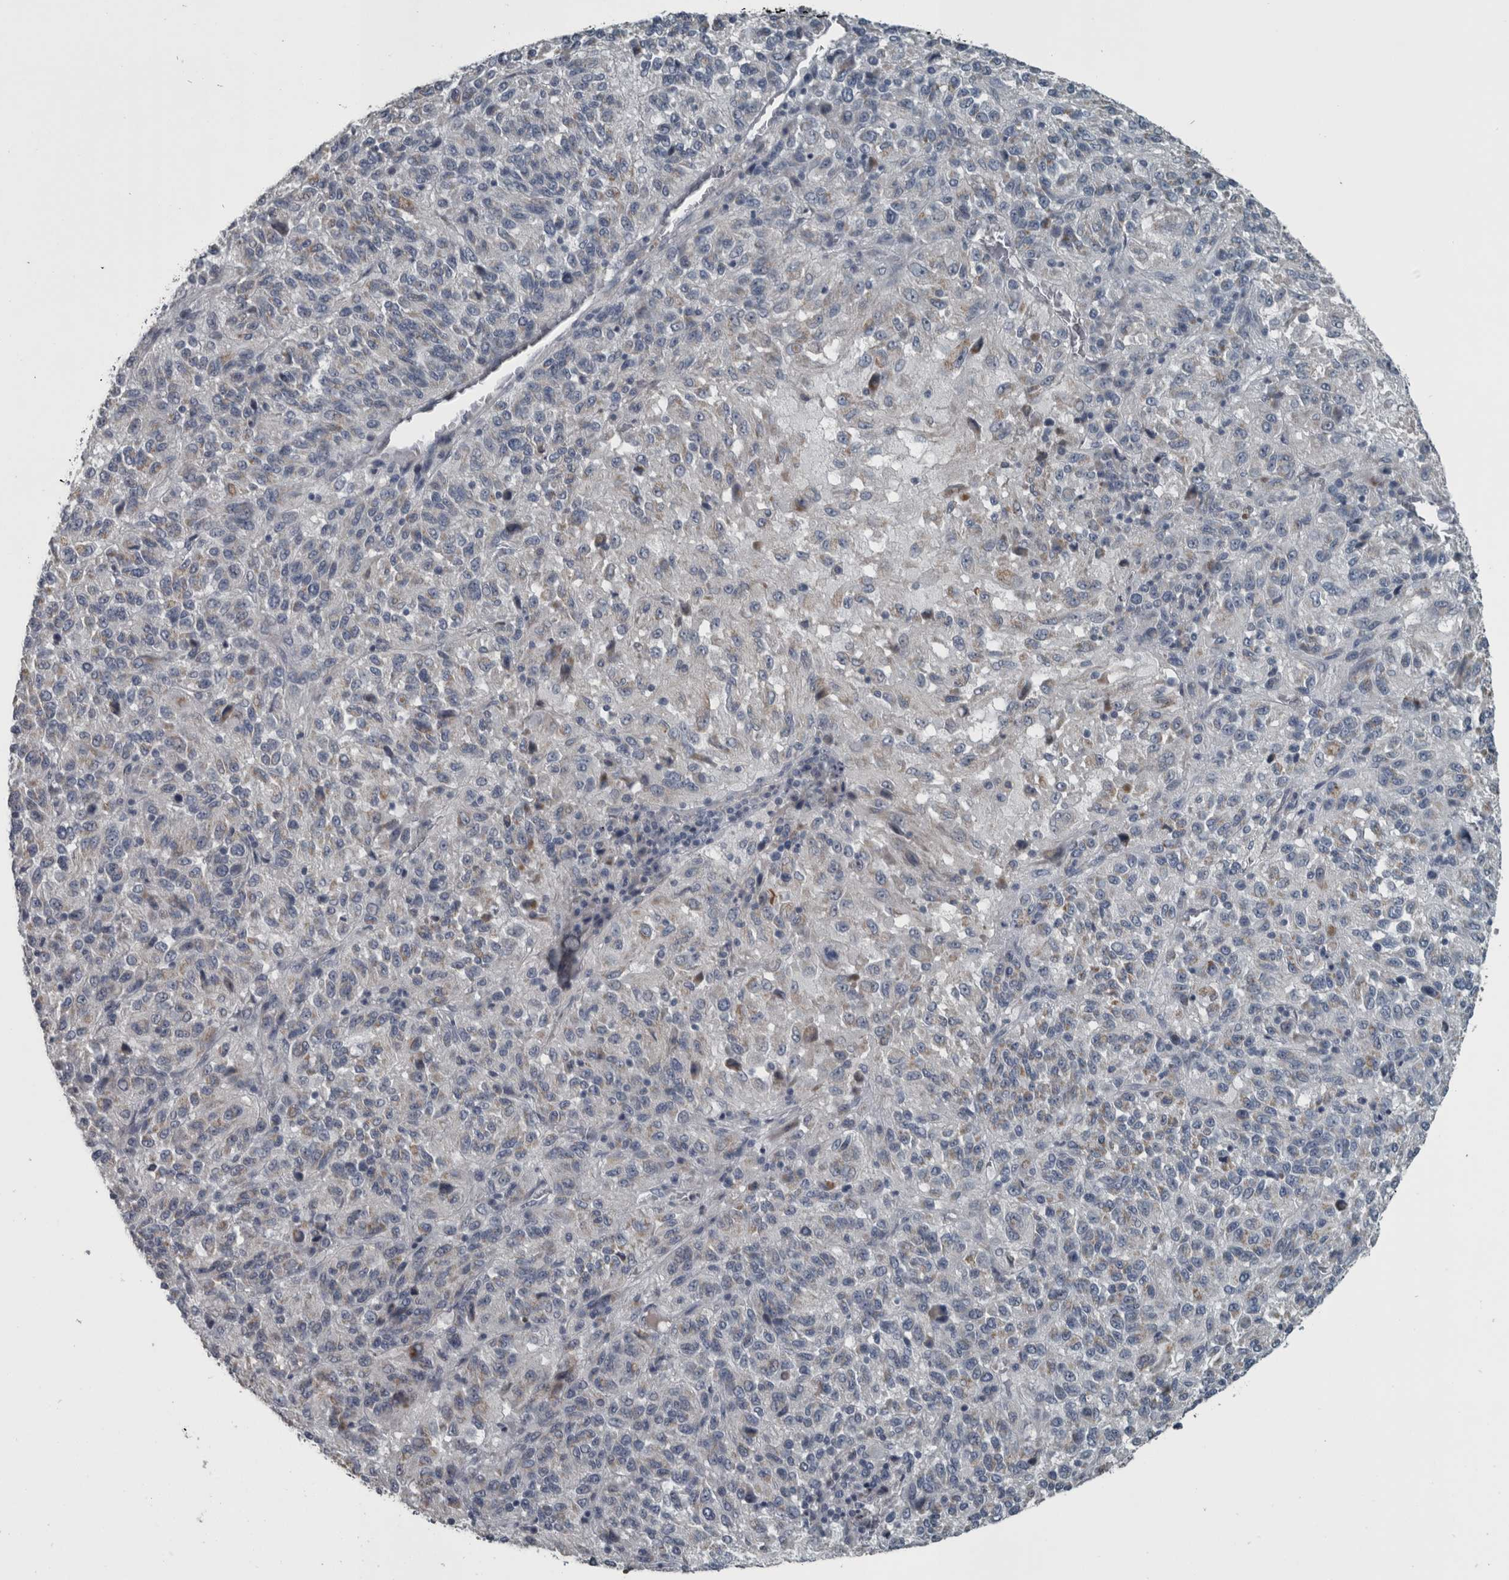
{"staining": {"intensity": "weak", "quantity": "<25%", "location": "cytoplasmic/membranous"}, "tissue": "melanoma", "cell_type": "Tumor cells", "image_type": "cancer", "snomed": [{"axis": "morphology", "description": "Malignant melanoma, Metastatic site"}, {"axis": "topography", "description": "Lung"}], "caption": "Tumor cells show no significant positivity in malignant melanoma (metastatic site).", "gene": "KRT20", "patient": {"sex": "male", "age": 64}}